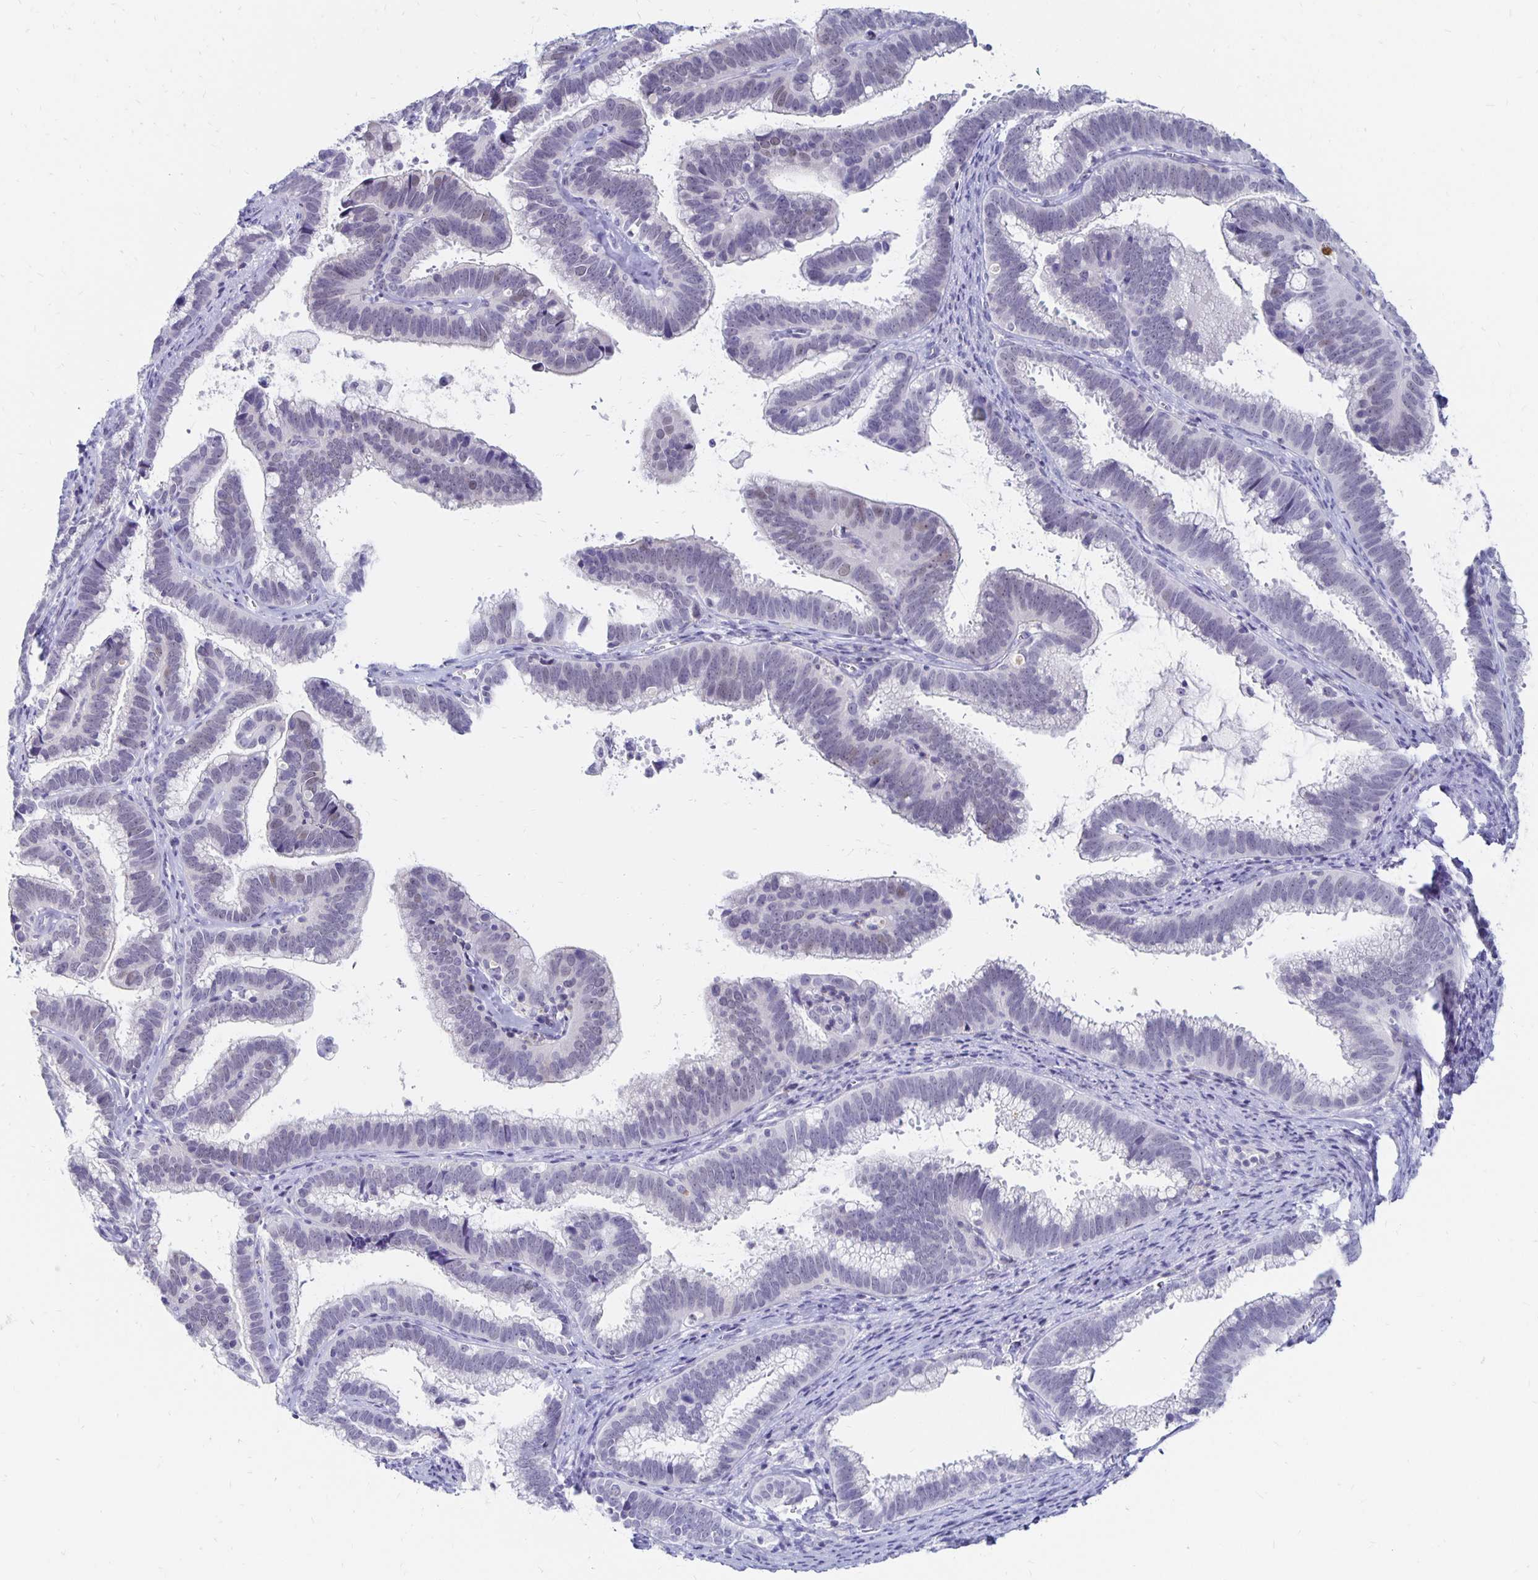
{"staining": {"intensity": "negative", "quantity": "none", "location": "none"}, "tissue": "cervical cancer", "cell_type": "Tumor cells", "image_type": "cancer", "snomed": [{"axis": "morphology", "description": "Adenocarcinoma, NOS"}, {"axis": "topography", "description": "Cervix"}], "caption": "Tumor cells are negative for brown protein staining in cervical adenocarcinoma.", "gene": "SYT2", "patient": {"sex": "female", "age": 61}}